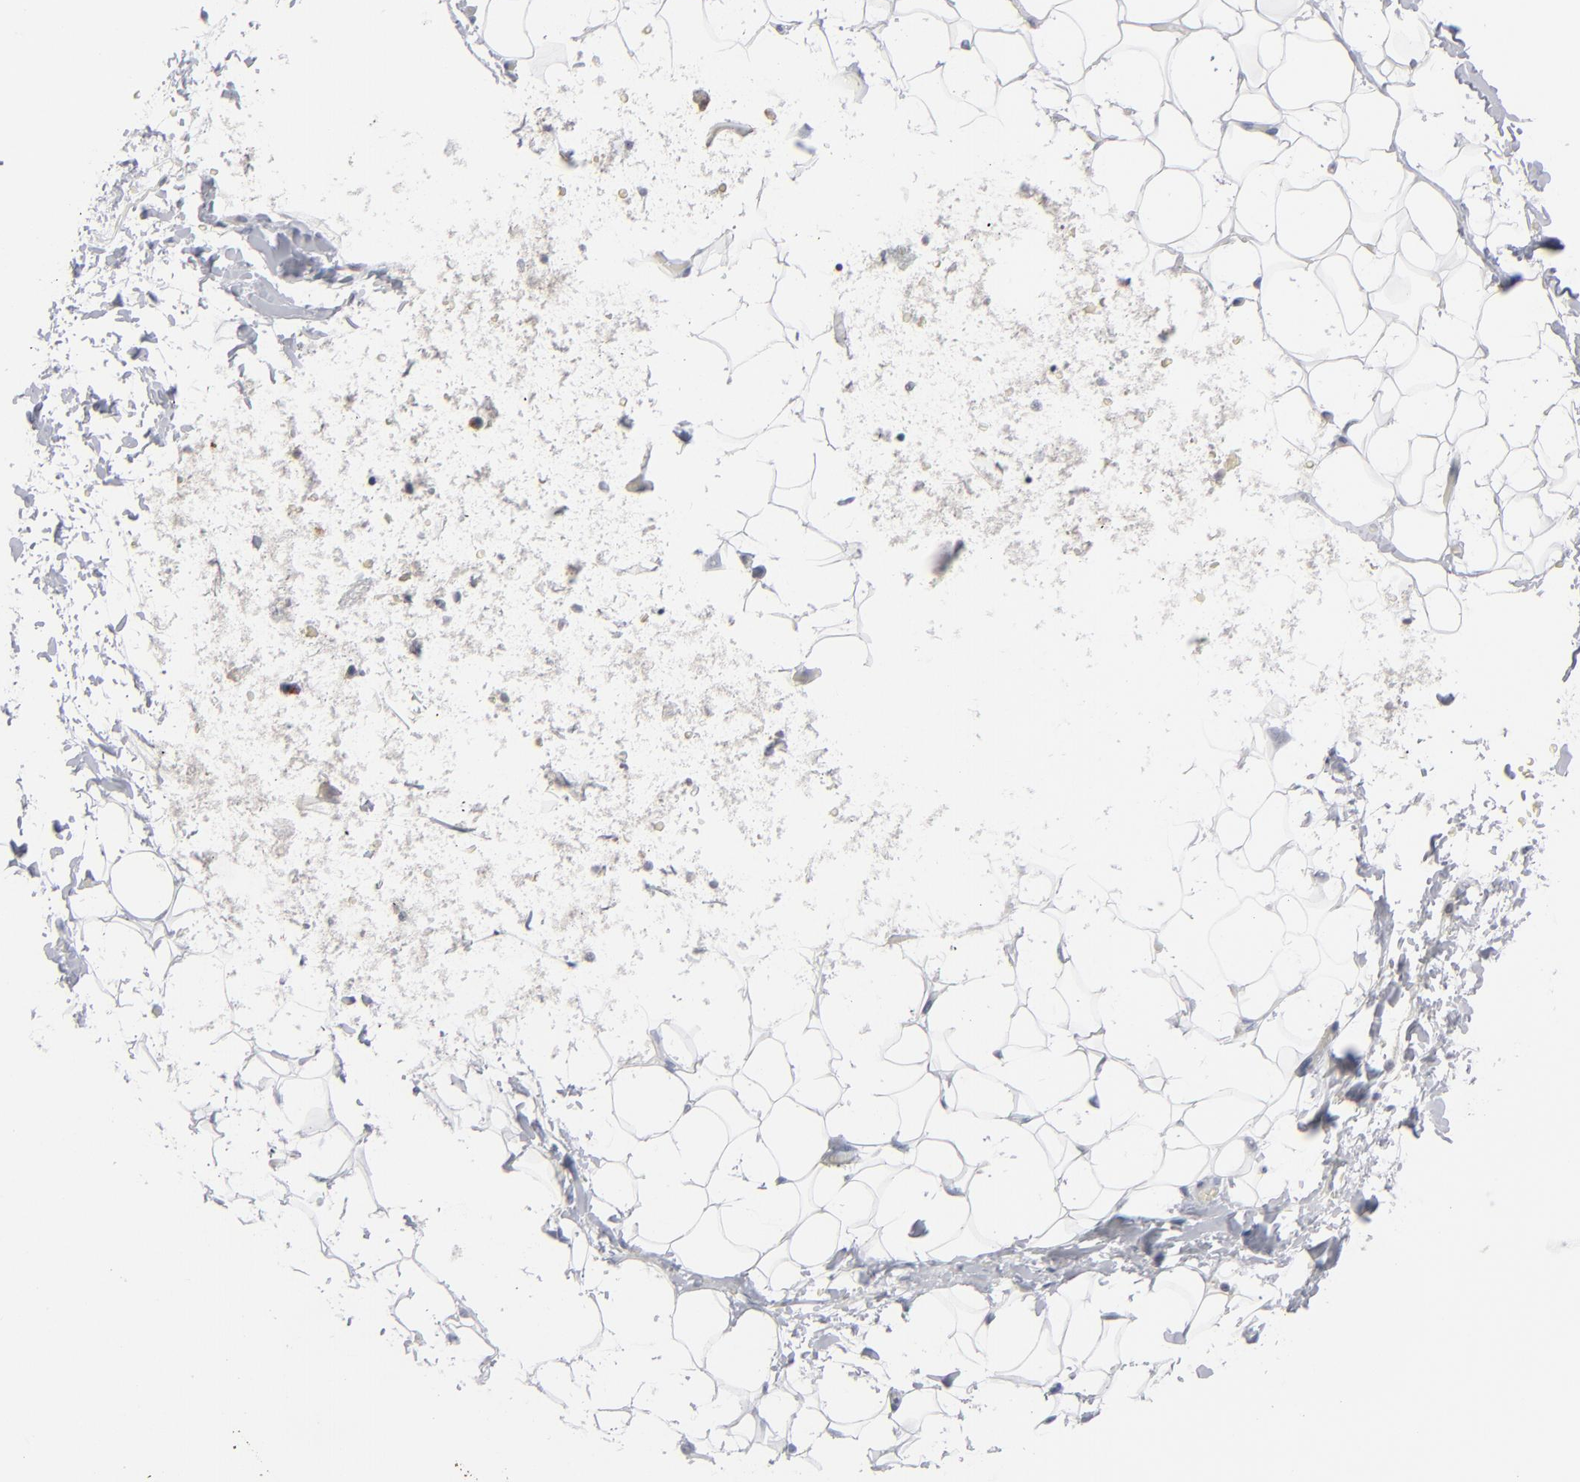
{"staining": {"intensity": "negative", "quantity": "none", "location": "none"}, "tissue": "adipose tissue", "cell_type": "Adipocytes", "image_type": "normal", "snomed": [{"axis": "morphology", "description": "Normal tissue, NOS"}, {"axis": "topography", "description": "Soft tissue"}], "caption": "A high-resolution histopathology image shows immunohistochemistry staining of normal adipose tissue, which displays no significant positivity in adipocytes. The staining is performed using DAB brown chromogen with nuclei counter-stained in using hematoxylin.", "gene": "POF1B", "patient": {"sex": "male", "age": 26}}